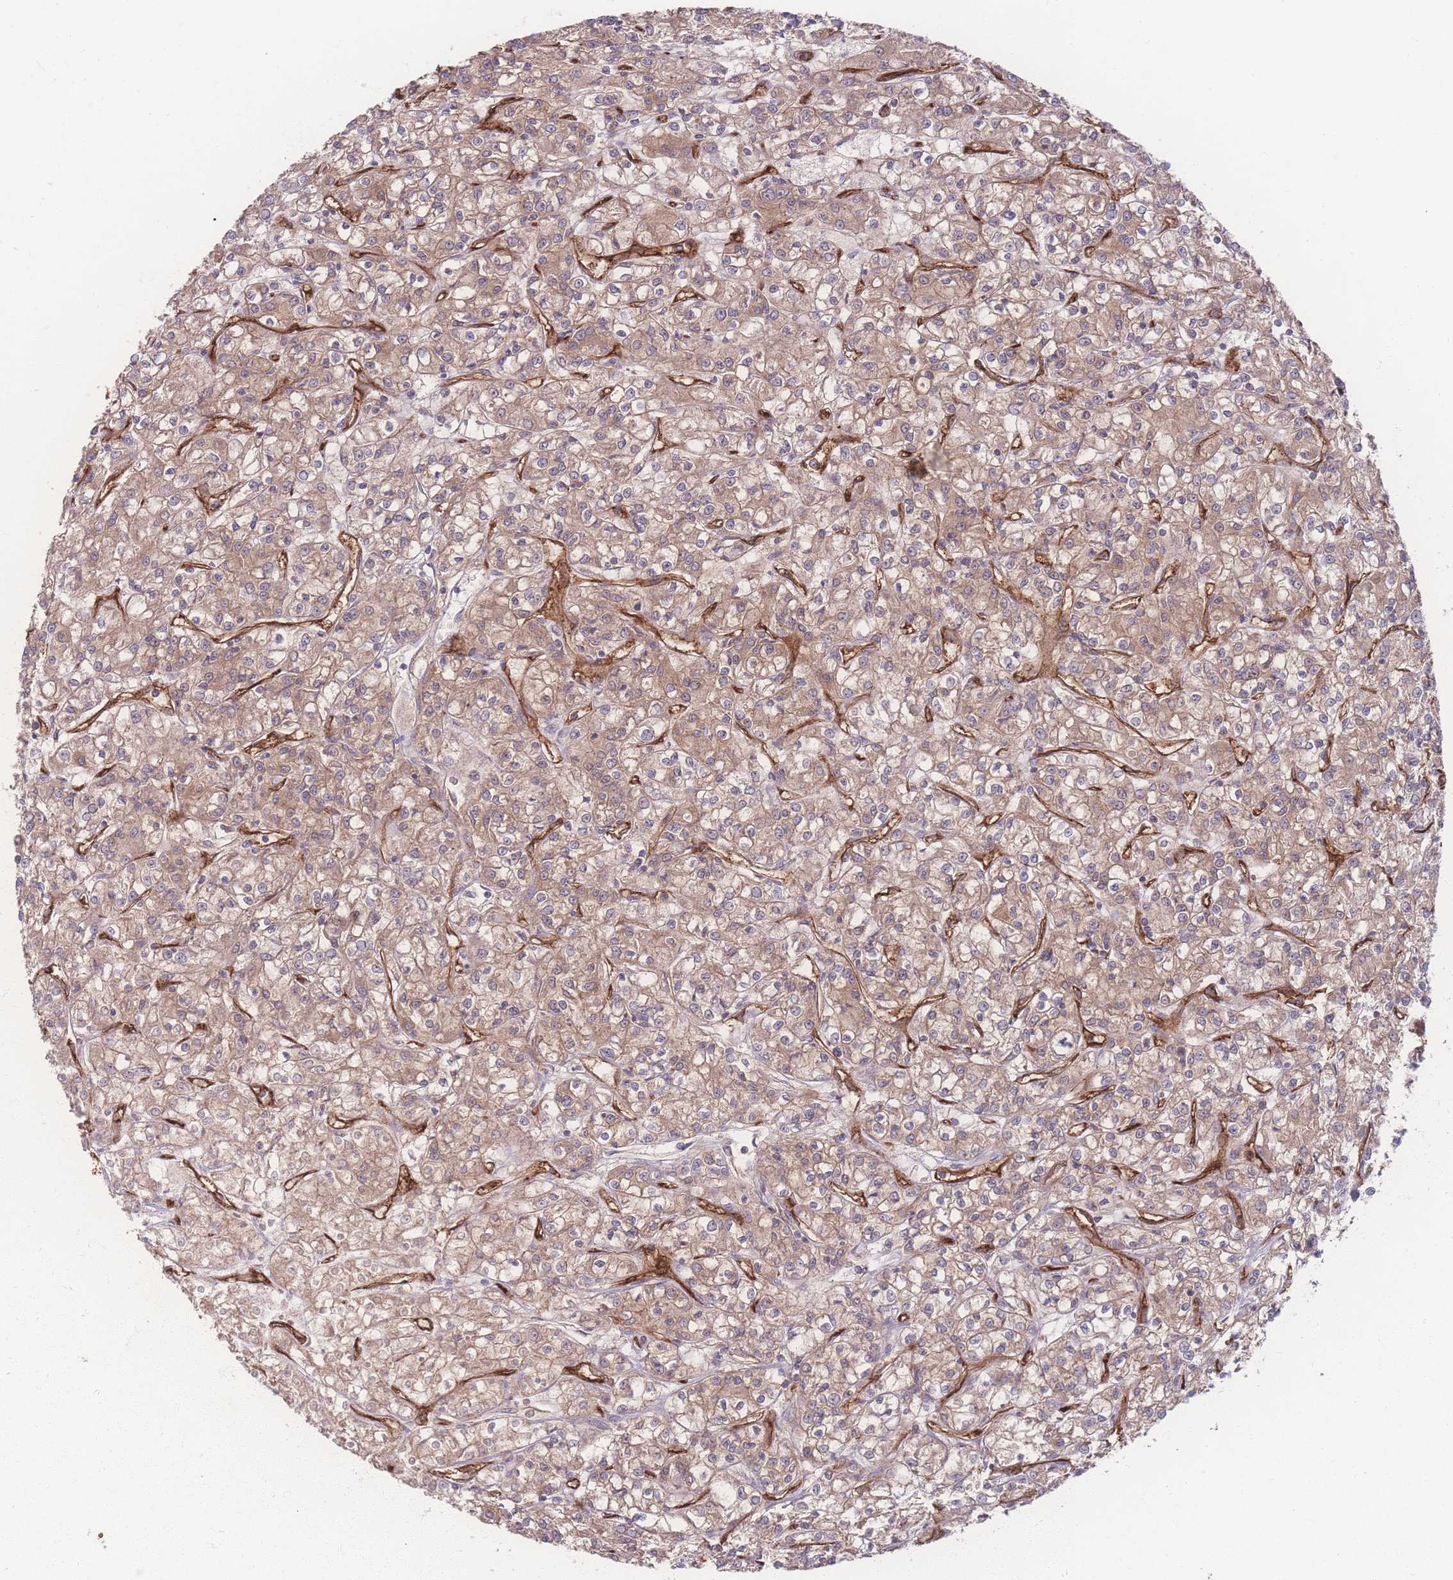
{"staining": {"intensity": "weak", "quantity": ">75%", "location": "cytoplasmic/membranous"}, "tissue": "renal cancer", "cell_type": "Tumor cells", "image_type": "cancer", "snomed": [{"axis": "morphology", "description": "Adenocarcinoma, NOS"}, {"axis": "topography", "description": "Kidney"}], "caption": "A low amount of weak cytoplasmic/membranous staining is present in approximately >75% of tumor cells in renal cancer tissue.", "gene": "INSR", "patient": {"sex": "female", "age": 59}}